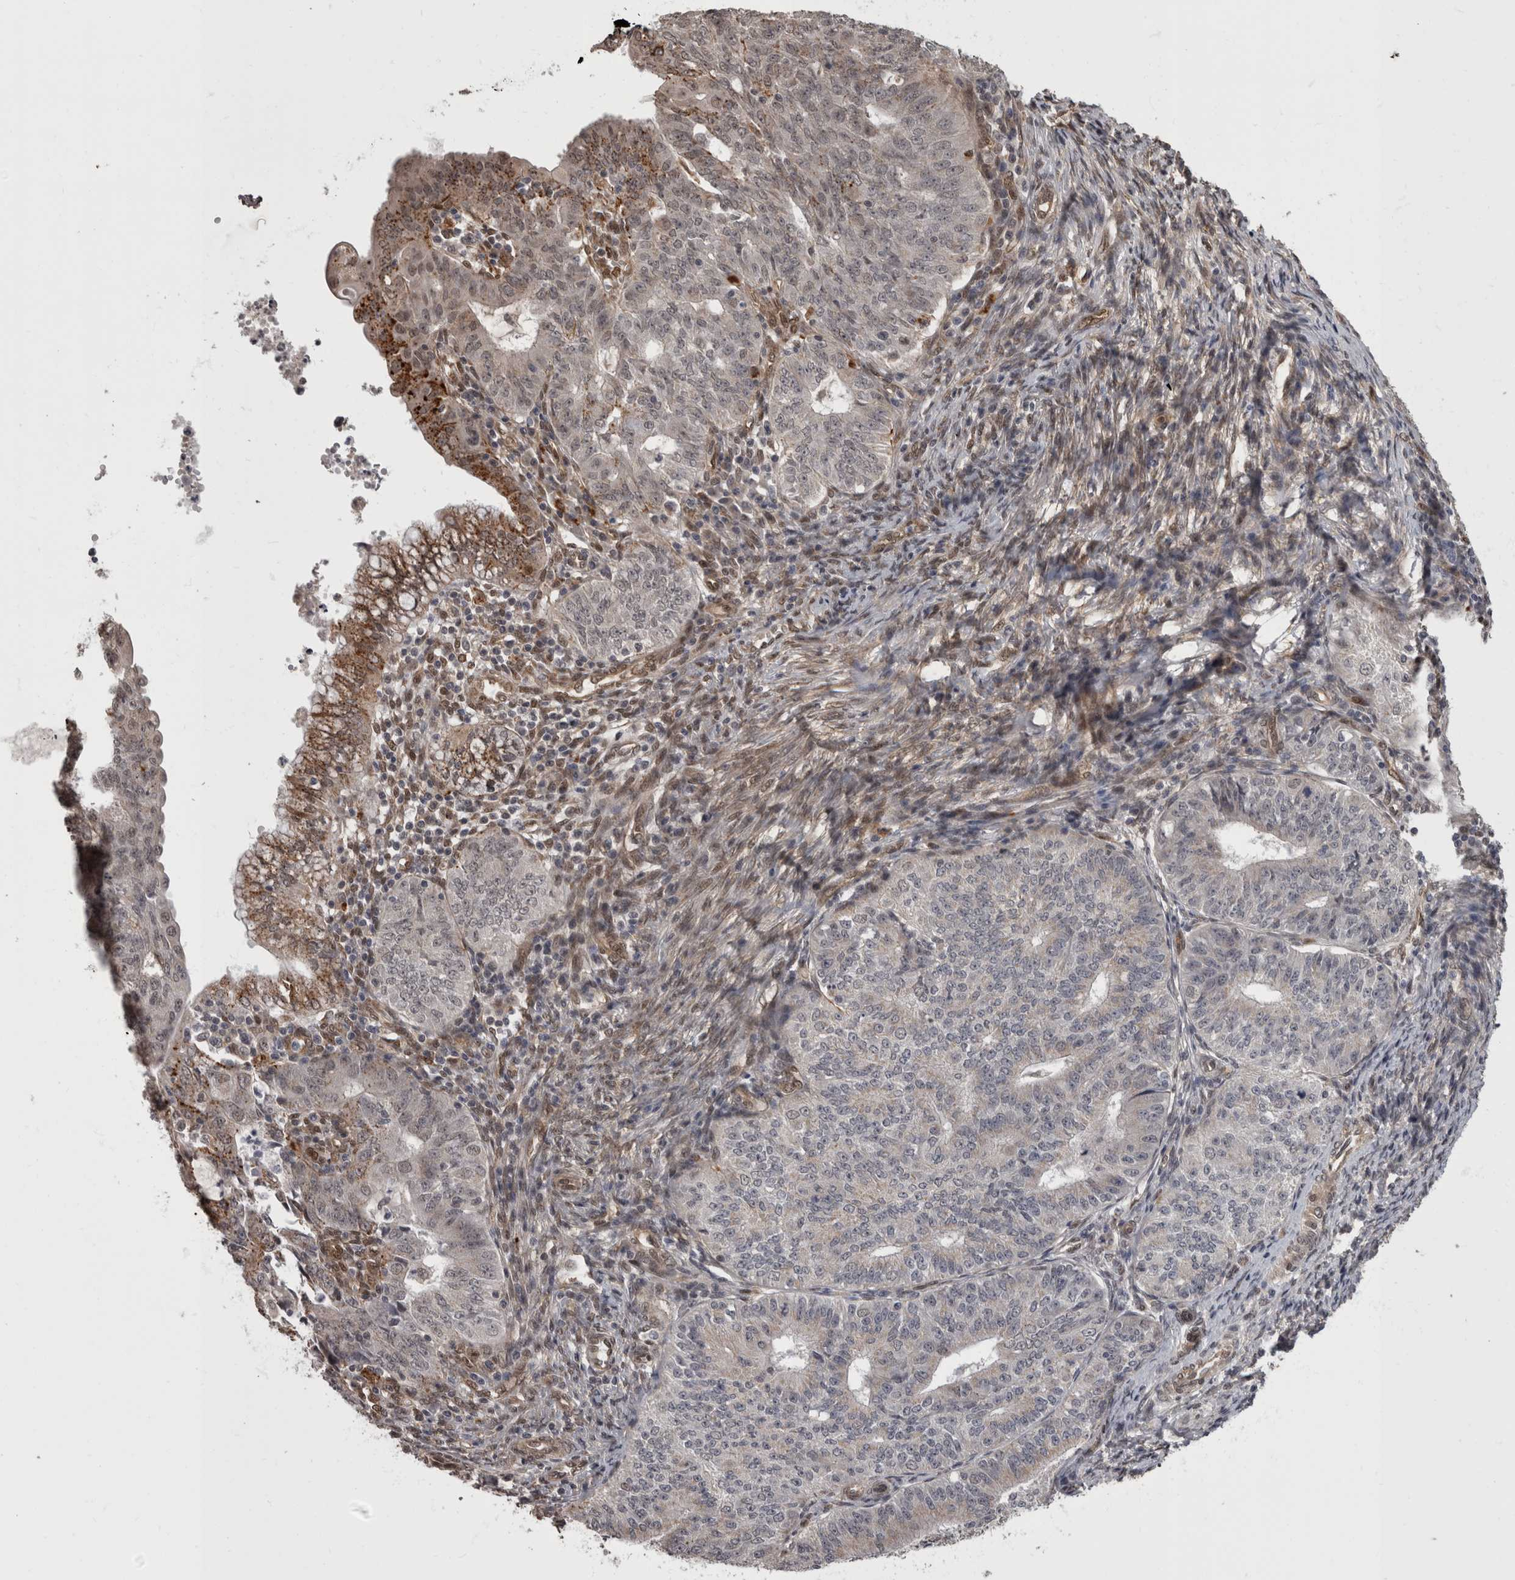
{"staining": {"intensity": "weak", "quantity": "<25%", "location": "nuclear"}, "tissue": "endometrial cancer", "cell_type": "Tumor cells", "image_type": "cancer", "snomed": [{"axis": "morphology", "description": "Adenocarcinoma, NOS"}, {"axis": "topography", "description": "Endometrium"}], "caption": "DAB immunohistochemical staining of human endometrial adenocarcinoma reveals no significant staining in tumor cells. (Stains: DAB immunohistochemistry with hematoxylin counter stain, Microscopy: brightfield microscopy at high magnification).", "gene": "AKT3", "patient": {"sex": "female", "age": 32}}